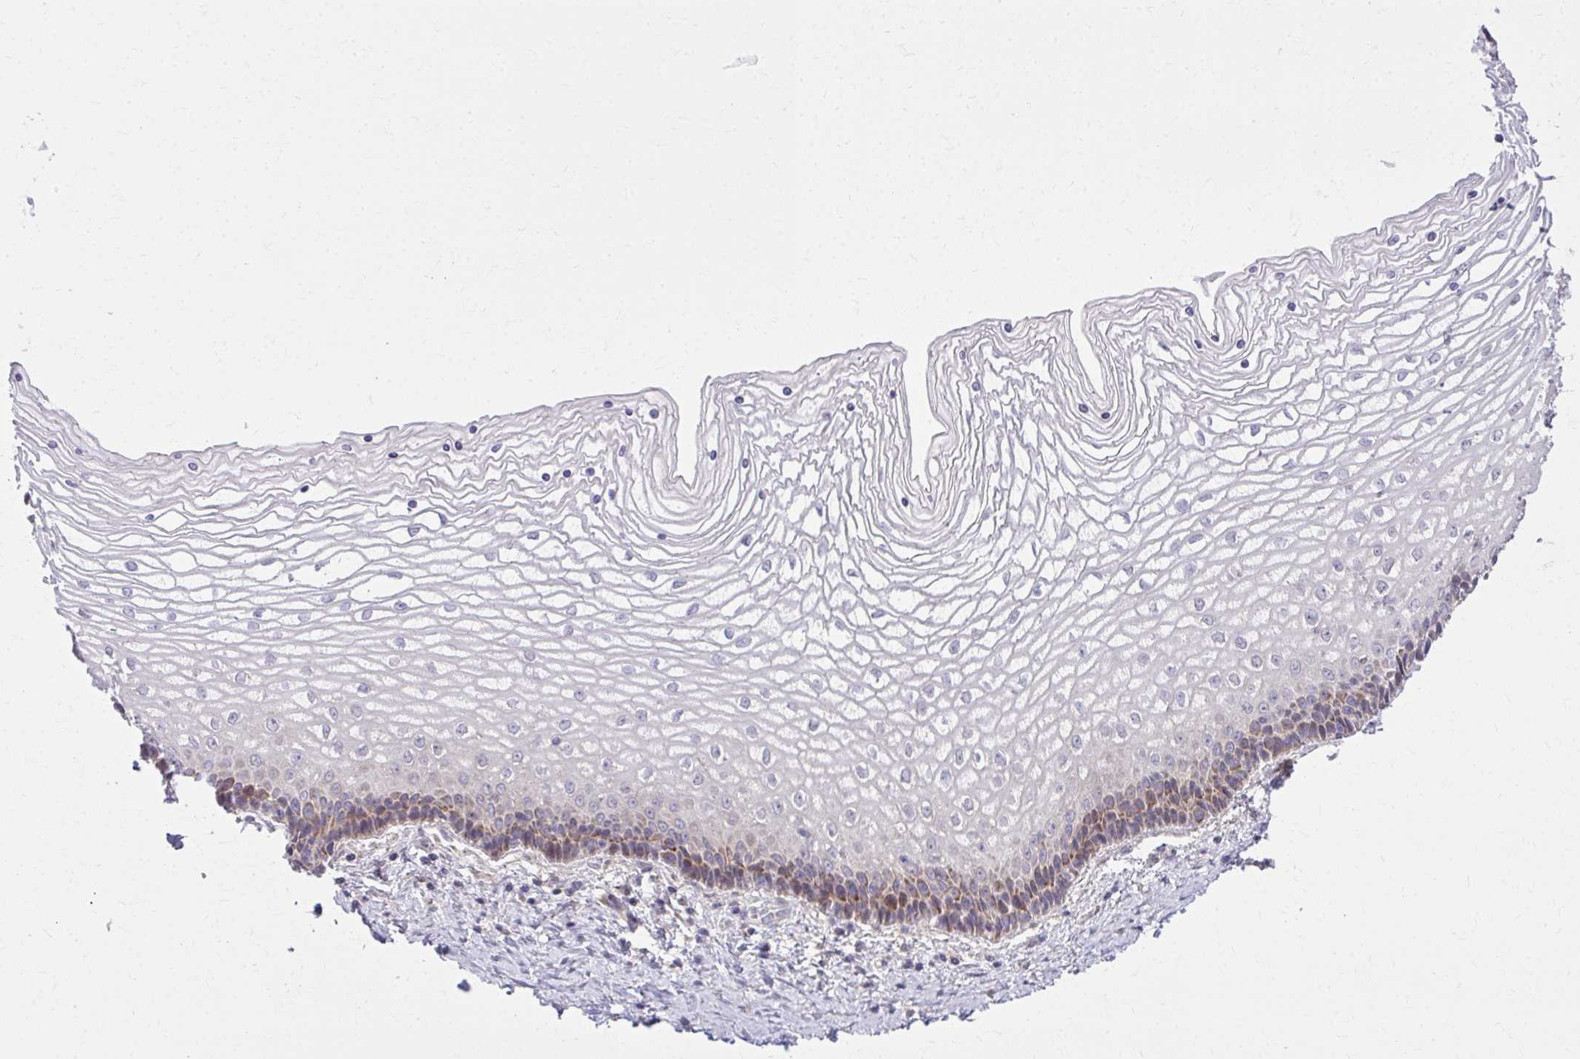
{"staining": {"intensity": "moderate", "quantity": "25%-75%", "location": "cytoplasmic/membranous"}, "tissue": "vagina", "cell_type": "Squamous epithelial cells", "image_type": "normal", "snomed": [{"axis": "morphology", "description": "Normal tissue, NOS"}, {"axis": "topography", "description": "Vagina"}], "caption": "Immunohistochemistry image of normal vagina stained for a protein (brown), which exhibits medium levels of moderate cytoplasmic/membranous expression in about 25%-75% of squamous epithelial cells.", "gene": "C16orf54", "patient": {"sex": "female", "age": 45}}